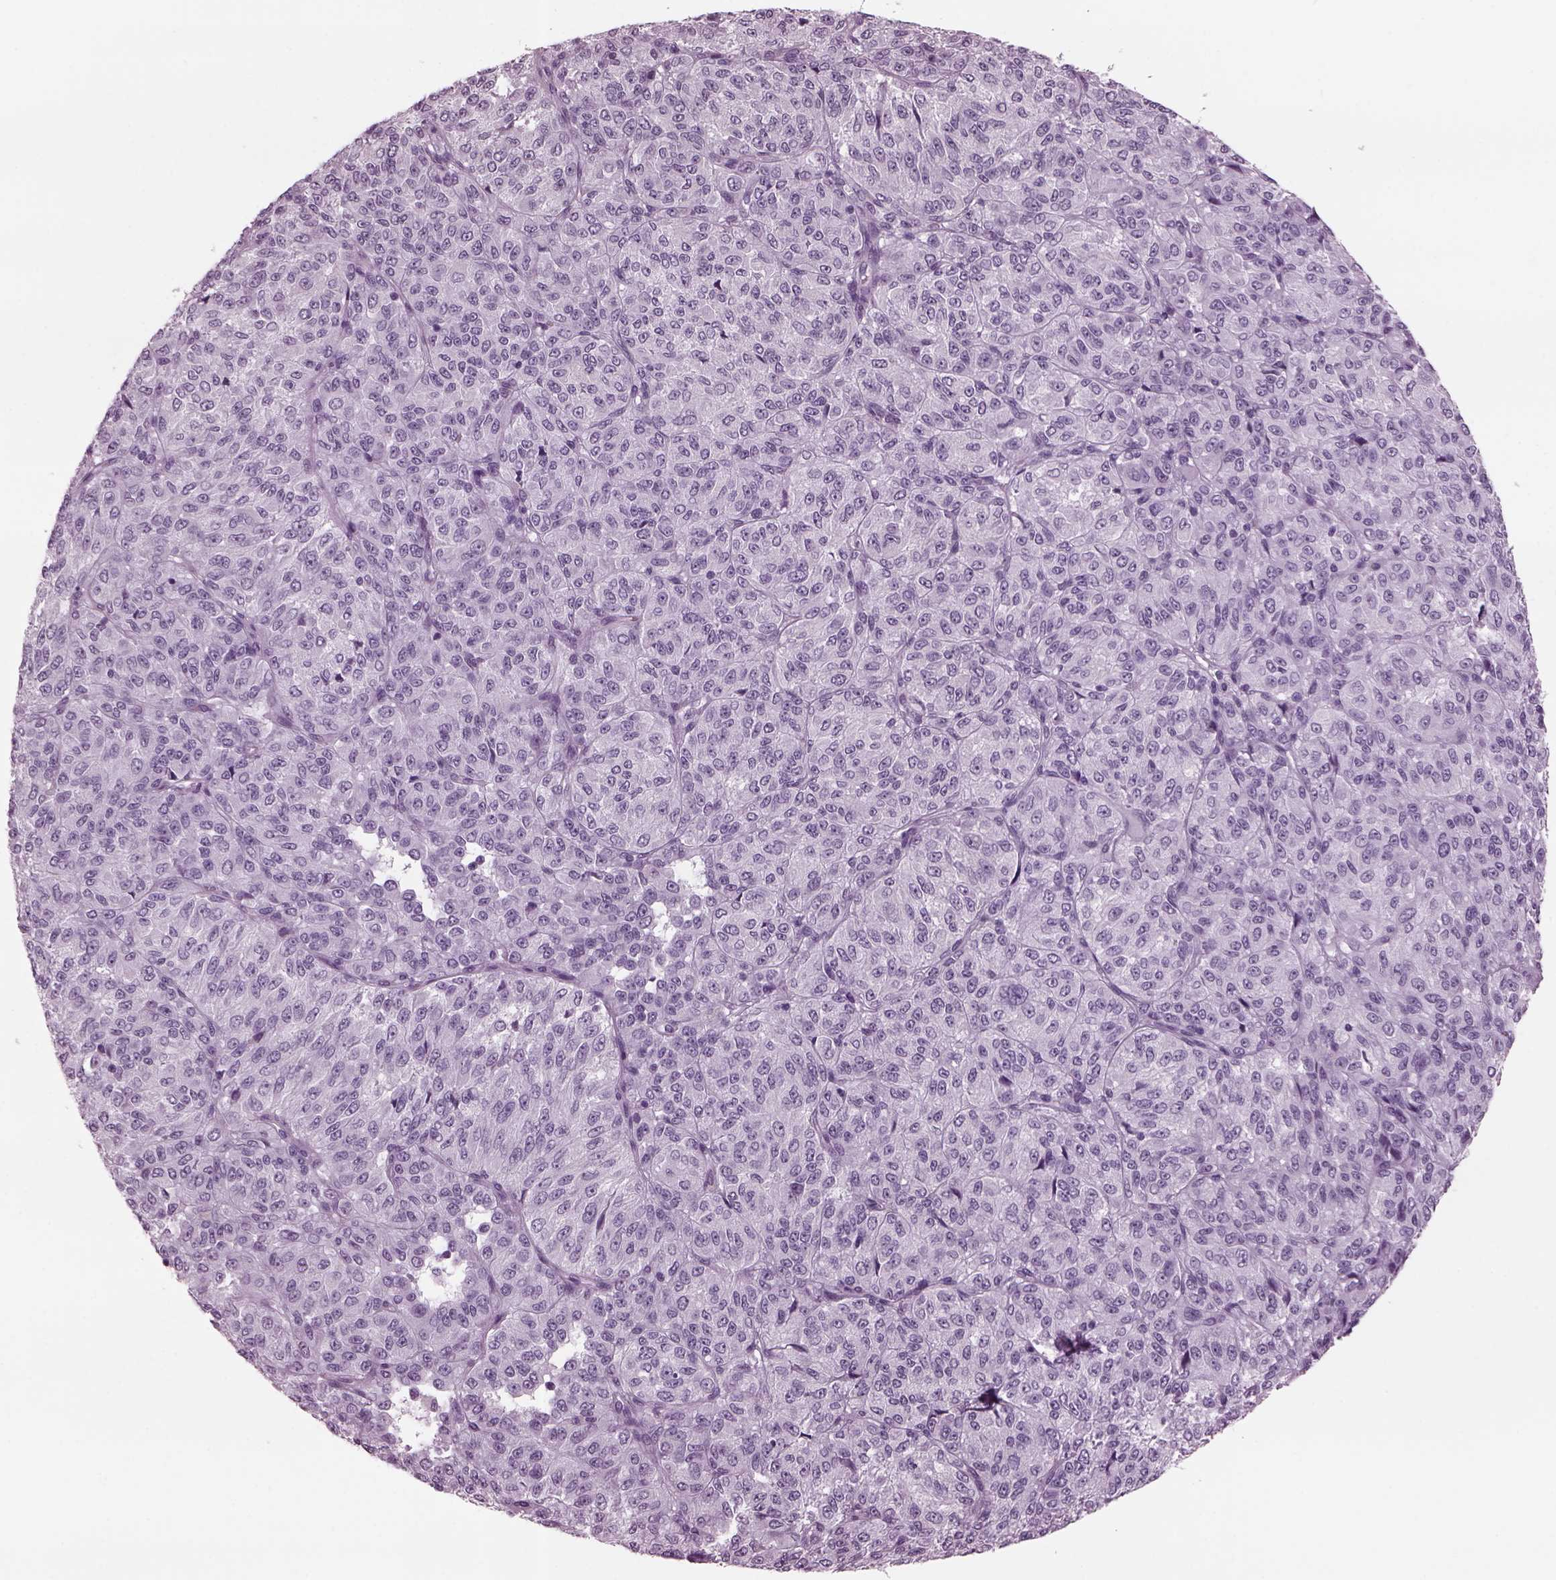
{"staining": {"intensity": "negative", "quantity": "none", "location": "none"}, "tissue": "melanoma", "cell_type": "Tumor cells", "image_type": "cancer", "snomed": [{"axis": "morphology", "description": "Malignant melanoma, Metastatic site"}, {"axis": "topography", "description": "Brain"}], "caption": "Tumor cells are negative for brown protein staining in melanoma.", "gene": "TPPP2", "patient": {"sex": "female", "age": 56}}